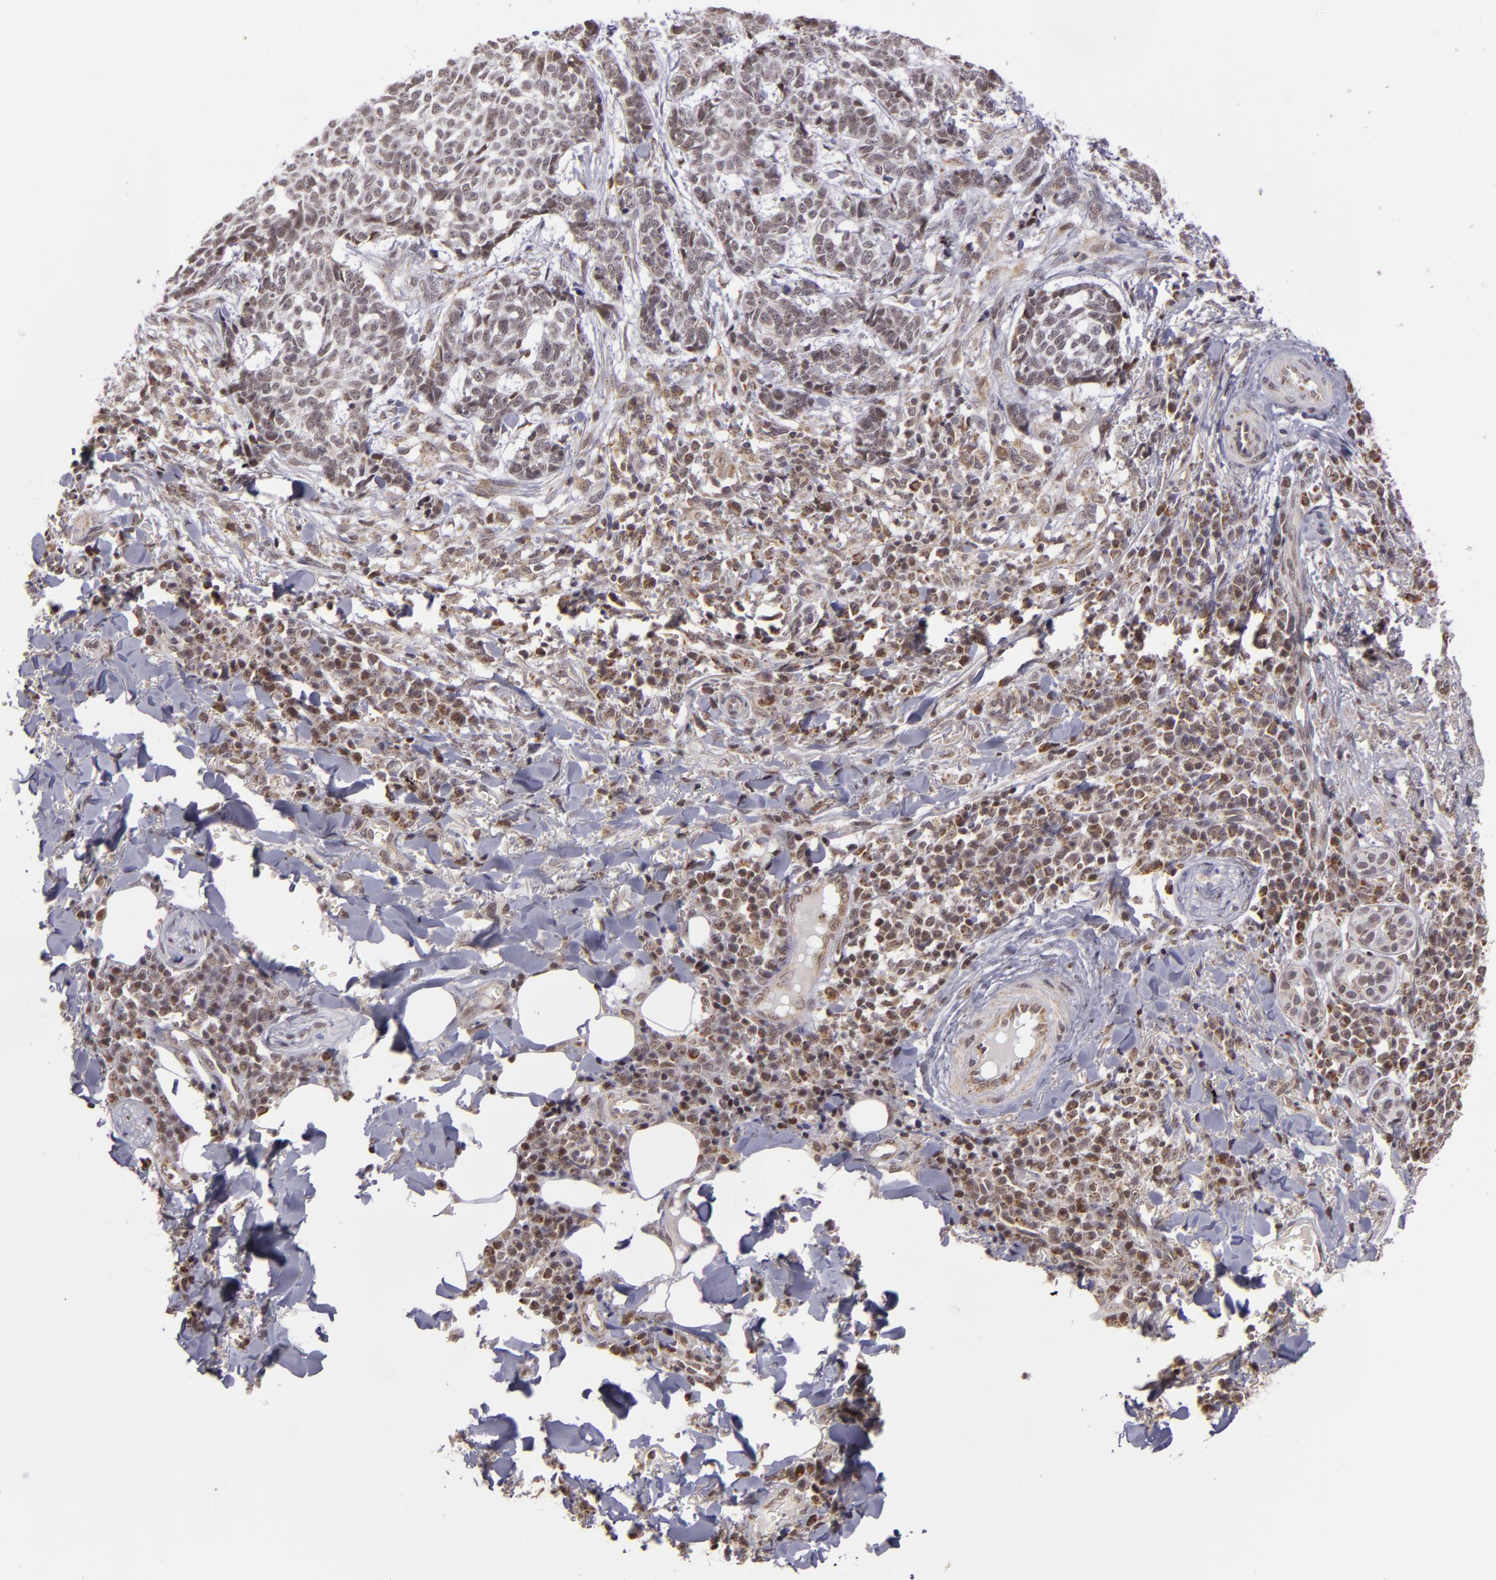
{"staining": {"intensity": "weak", "quantity": ">75%", "location": "nuclear"}, "tissue": "skin cancer", "cell_type": "Tumor cells", "image_type": "cancer", "snomed": [{"axis": "morphology", "description": "Basal cell carcinoma"}, {"axis": "topography", "description": "Skin"}], "caption": "About >75% of tumor cells in human basal cell carcinoma (skin) display weak nuclear protein staining as visualized by brown immunohistochemical staining.", "gene": "MXD1", "patient": {"sex": "female", "age": 89}}